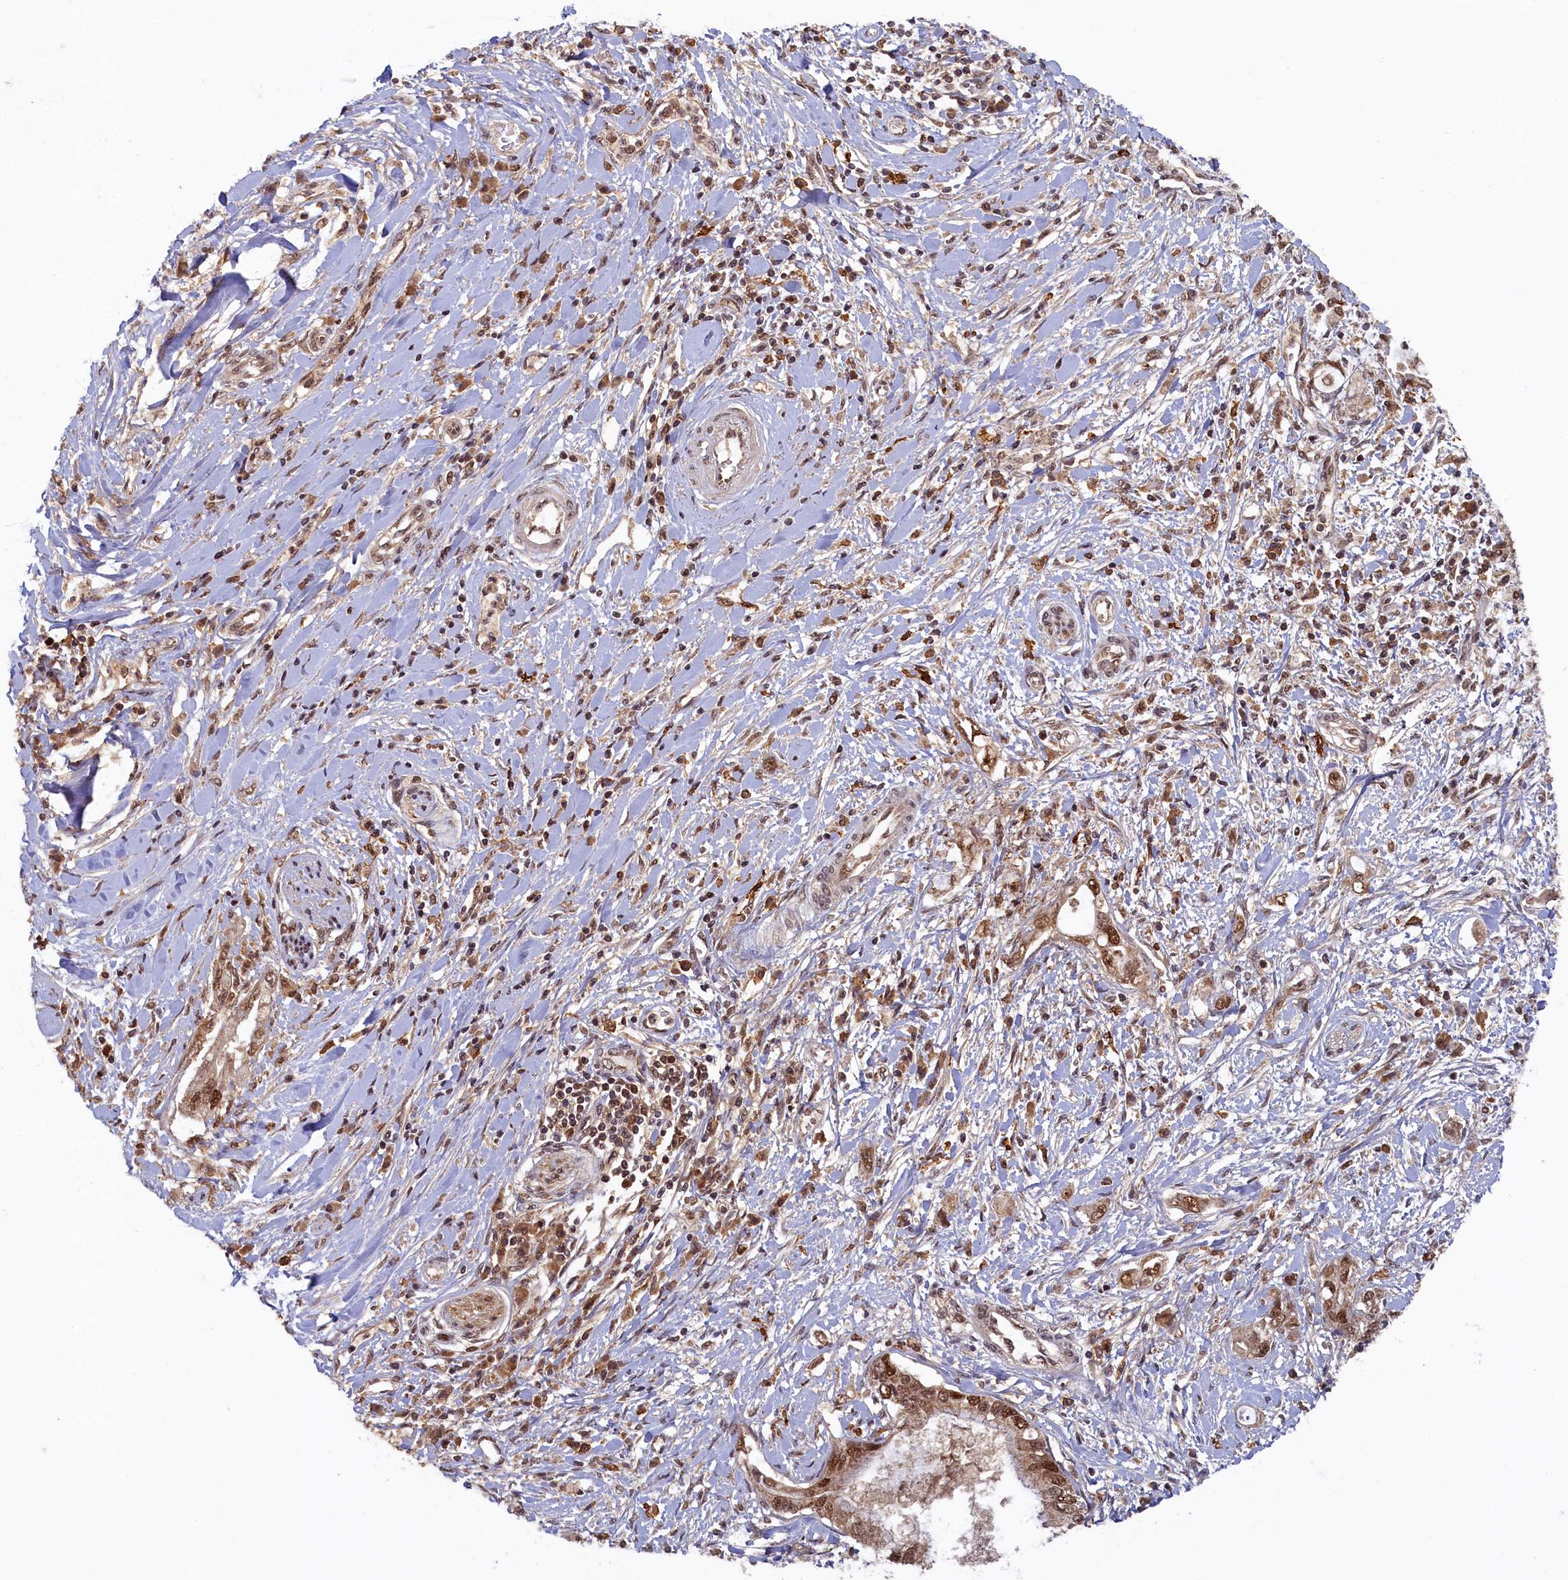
{"staining": {"intensity": "strong", "quantity": ">75%", "location": "cytoplasmic/membranous,nuclear"}, "tissue": "pancreatic cancer", "cell_type": "Tumor cells", "image_type": "cancer", "snomed": [{"axis": "morphology", "description": "Inflammation, NOS"}, {"axis": "morphology", "description": "Adenocarcinoma, NOS"}, {"axis": "topography", "description": "Pancreas"}], "caption": "Pancreatic cancer (adenocarcinoma) was stained to show a protein in brown. There is high levels of strong cytoplasmic/membranous and nuclear expression in about >75% of tumor cells.", "gene": "BRCA1", "patient": {"sex": "female", "age": 56}}